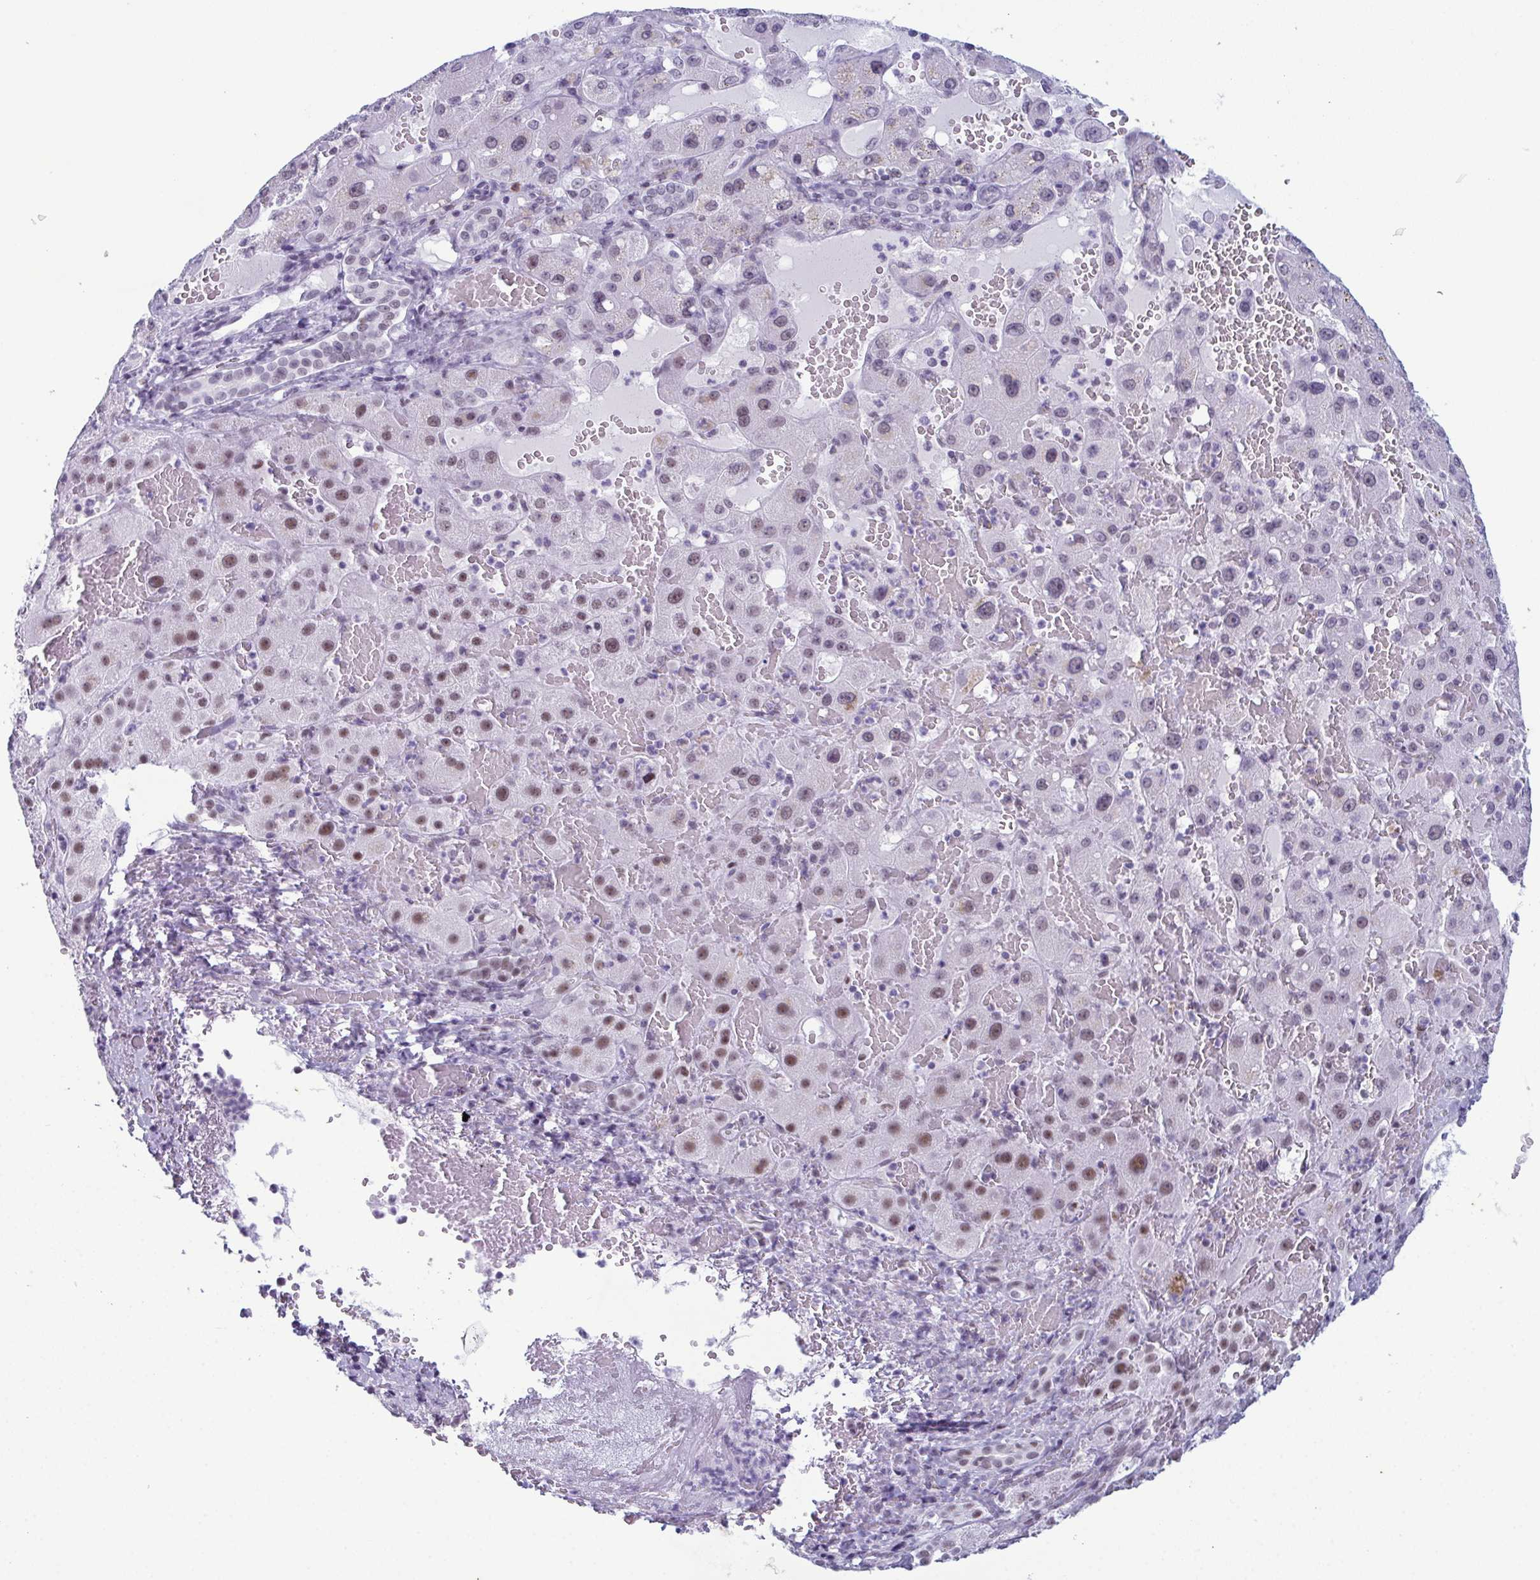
{"staining": {"intensity": "moderate", "quantity": "25%-75%", "location": "nuclear"}, "tissue": "liver cancer", "cell_type": "Tumor cells", "image_type": "cancer", "snomed": [{"axis": "morphology", "description": "Carcinoma, Hepatocellular, NOS"}, {"axis": "topography", "description": "Liver"}], "caption": "Moderate nuclear protein expression is appreciated in approximately 25%-75% of tumor cells in liver cancer.", "gene": "RBM7", "patient": {"sex": "female", "age": 73}}